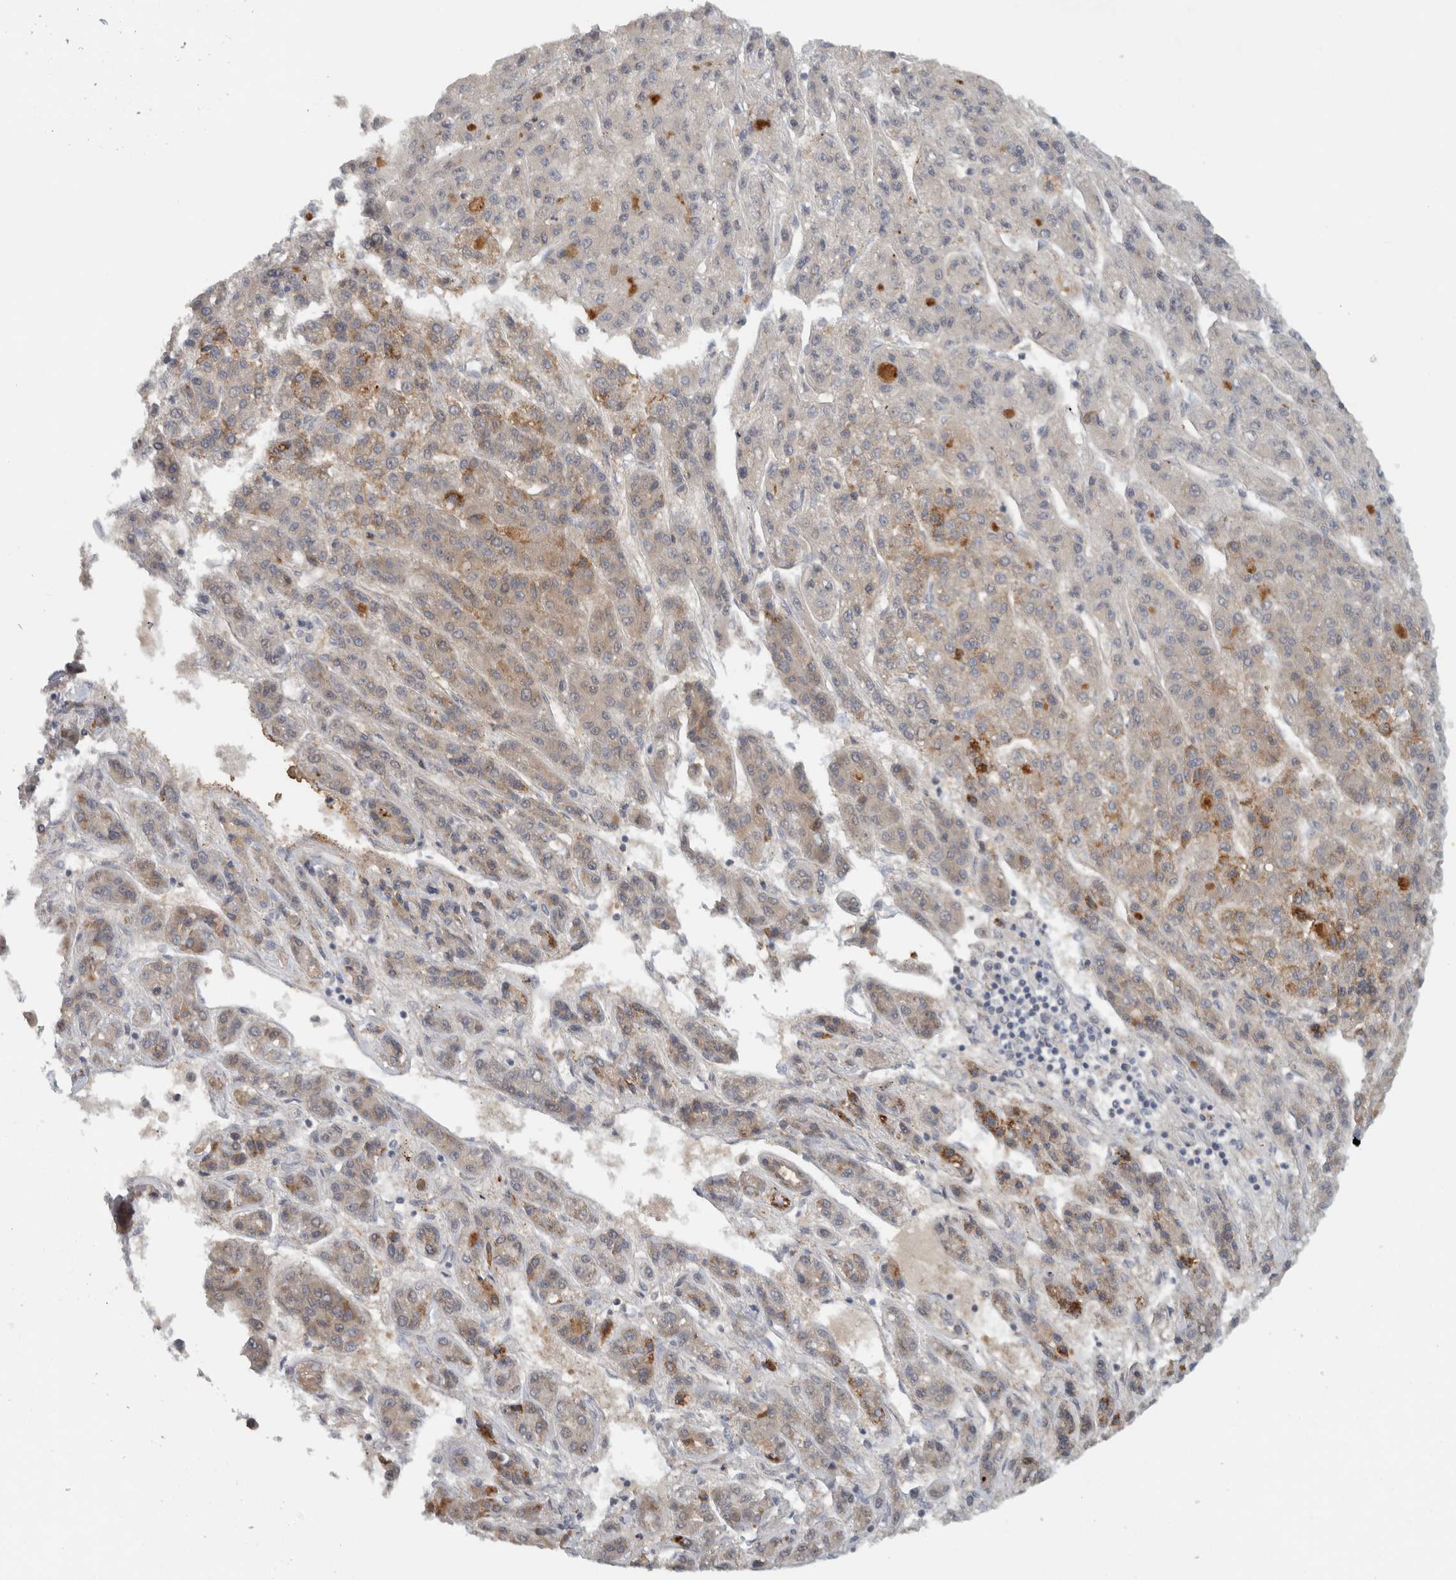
{"staining": {"intensity": "strong", "quantity": "25%-75%", "location": "cytoplasmic/membranous"}, "tissue": "liver cancer", "cell_type": "Tumor cells", "image_type": "cancer", "snomed": [{"axis": "morphology", "description": "Carcinoma, Hepatocellular, NOS"}, {"axis": "topography", "description": "Liver"}], "caption": "Liver cancer (hepatocellular carcinoma) stained with immunohistochemistry displays strong cytoplasmic/membranous positivity in about 25%-75% of tumor cells.", "gene": "RAB18", "patient": {"sex": "male", "age": 70}}